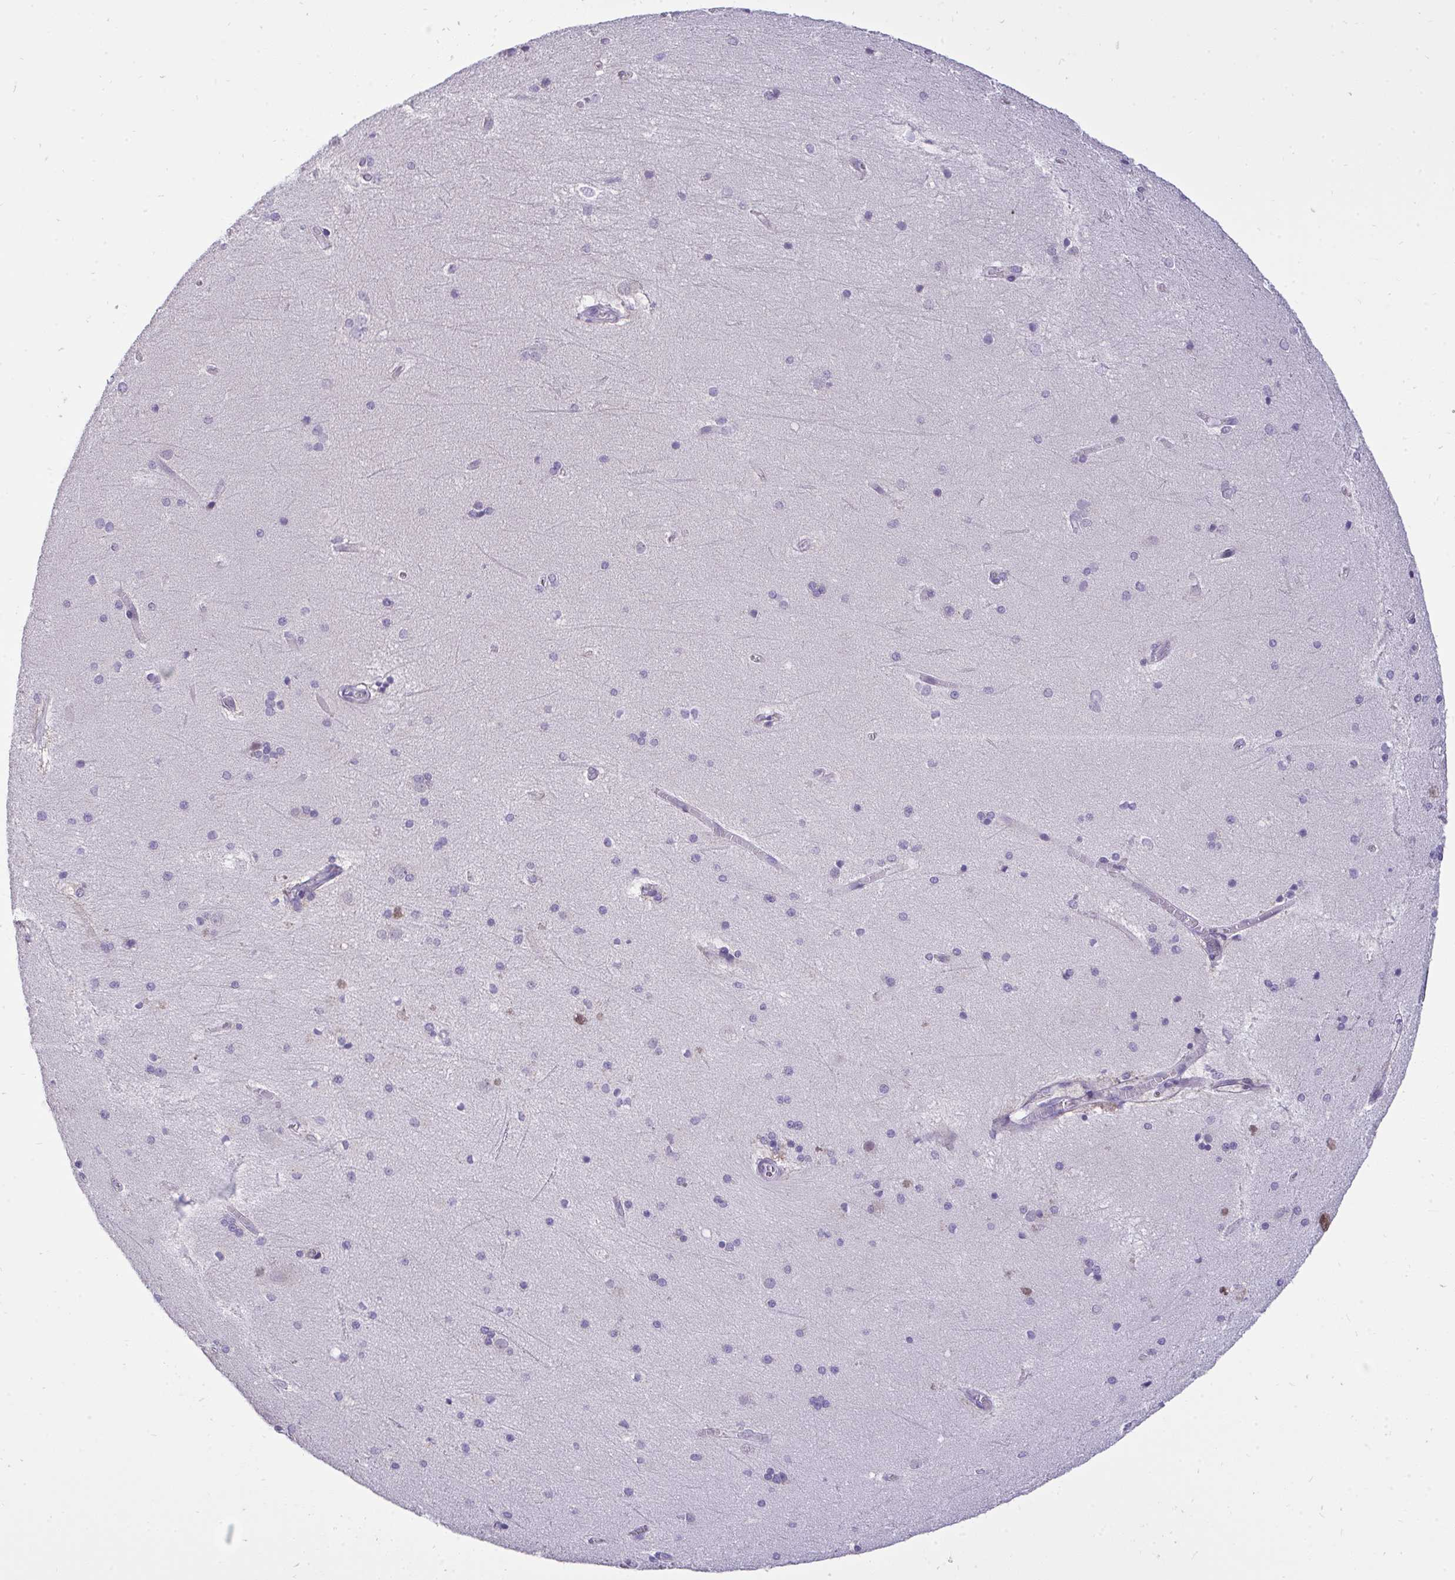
{"staining": {"intensity": "negative", "quantity": "none", "location": "none"}, "tissue": "hippocampus", "cell_type": "Glial cells", "image_type": "normal", "snomed": [{"axis": "morphology", "description": "Normal tissue, NOS"}, {"axis": "topography", "description": "Cerebral cortex"}, {"axis": "topography", "description": "Hippocampus"}], "caption": "High magnification brightfield microscopy of benign hippocampus stained with DAB (brown) and counterstained with hematoxylin (blue): glial cells show no significant positivity. Brightfield microscopy of immunohistochemistry stained with DAB (3,3'-diaminobenzidine) (brown) and hematoxylin (blue), captured at high magnification.", "gene": "VGLL3", "patient": {"sex": "female", "age": 19}}